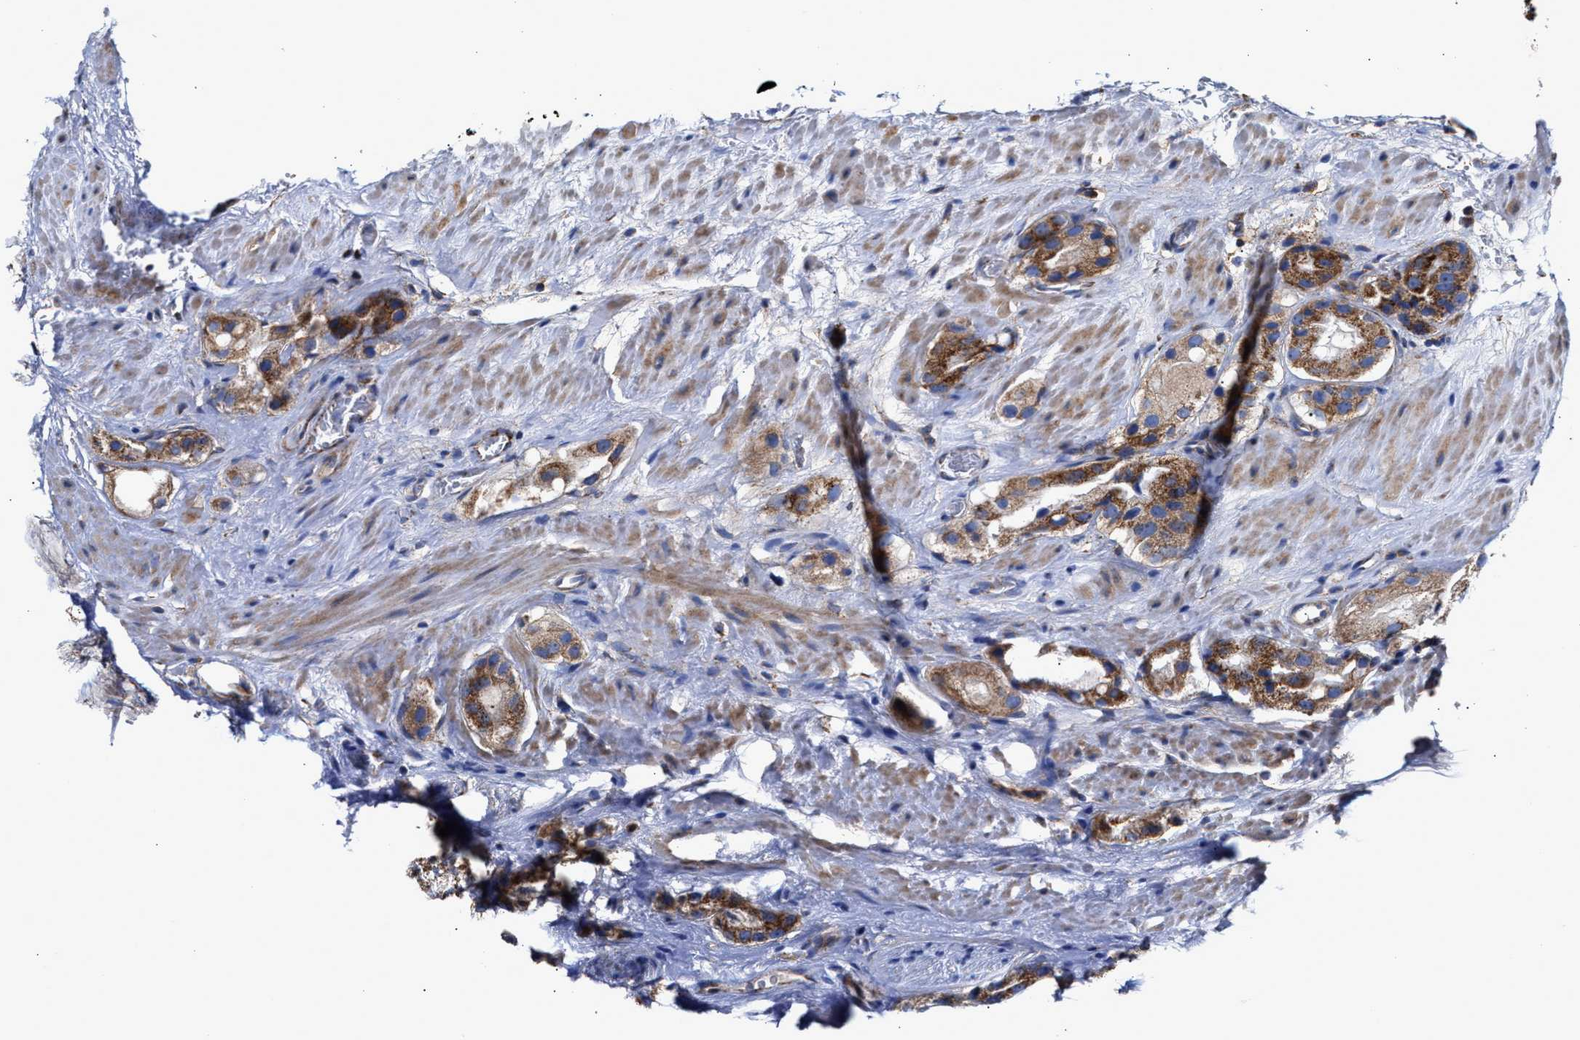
{"staining": {"intensity": "moderate", "quantity": ">75%", "location": "cytoplasmic/membranous"}, "tissue": "prostate cancer", "cell_type": "Tumor cells", "image_type": "cancer", "snomed": [{"axis": "morphology", "description": "Adenocarcinoma, High grade"}, {"axis": "topography", "description": "Prostate"}], "caption": "IHC image of human adenocarcinoma (high-grade) (prostate) stained for a protein (brown), which exhibits medium levels of moderate cytoplasmic/membranous expression in approximately >75% of tumor cells.", "gene": "MECR", "patient": {"sex": "male", "age": 63}}